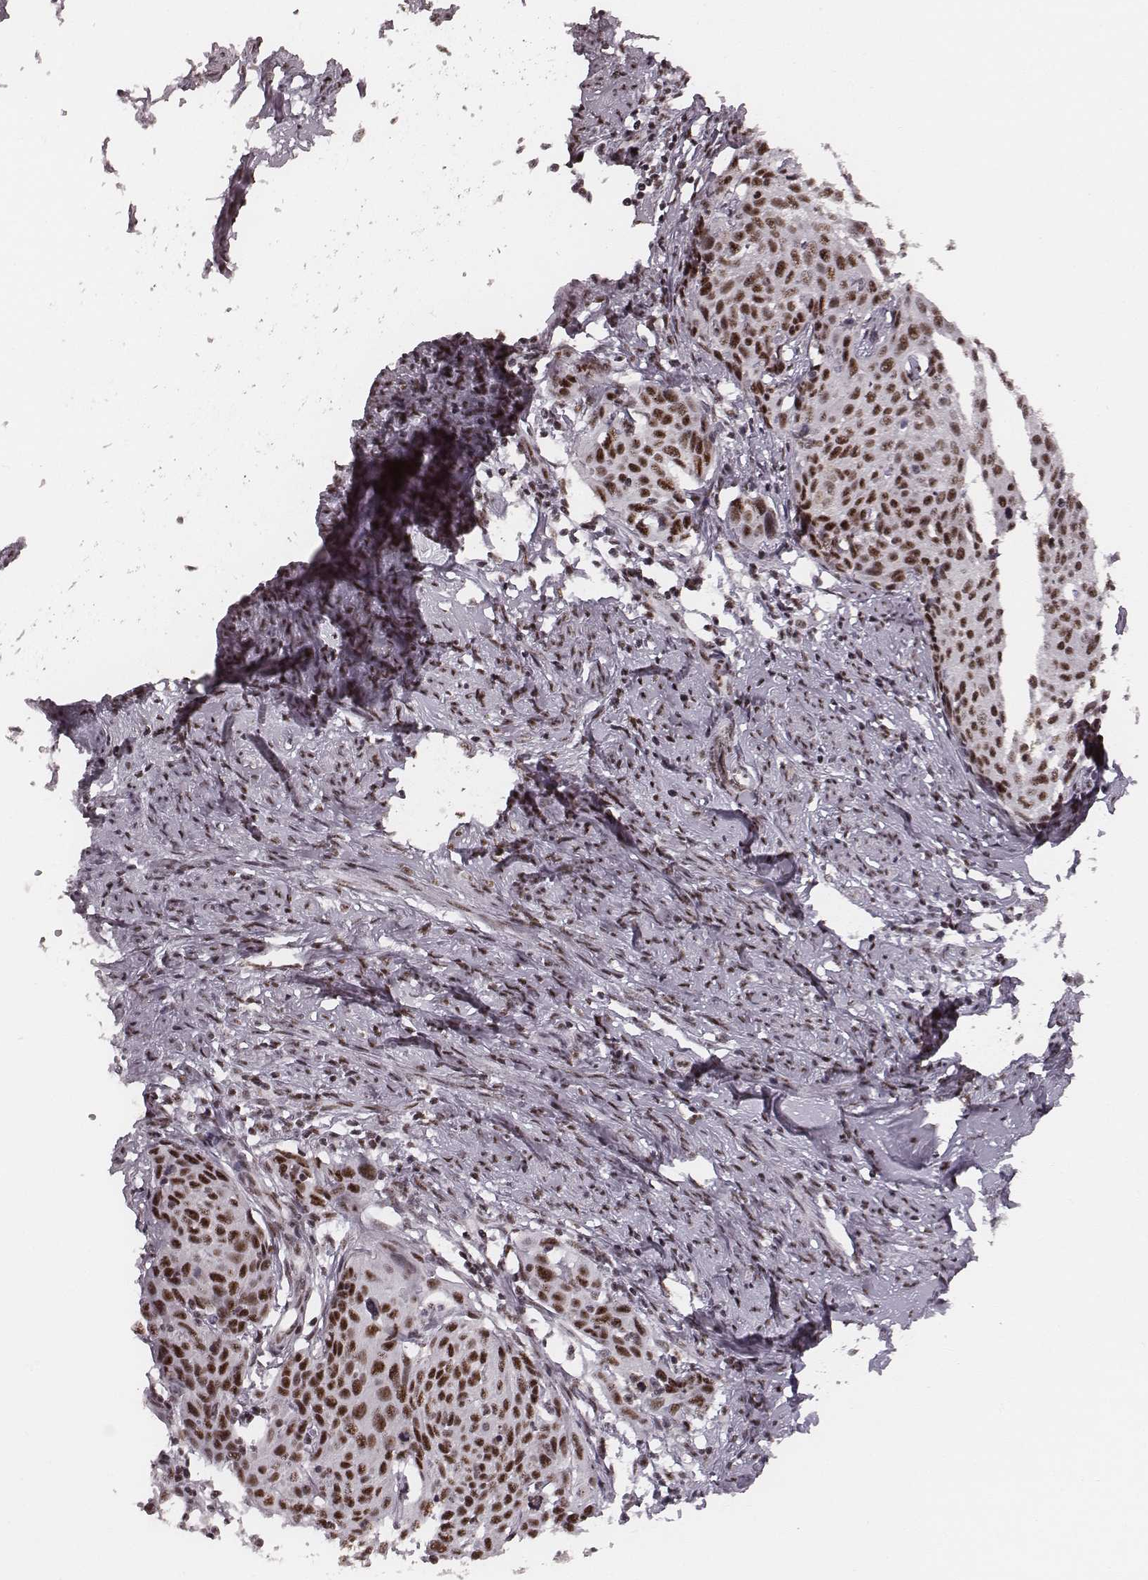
{"staining": {"intensity": "strong", "quantity": ">75%", "location": "nuclear"}, "tissue": "cervical cancer", "cell_type": "Tumor cells", "image_type": "cancer", "snomed": [{"axis": "morphology", "description": "Squamous cell carcinoma, NOS"}, {"axis": "topography", "description": "Cervix"}], "caption": "This micrograph reveals immunohistochemistry staining of human cervical cancer, with high strong nuclear staining in about >75% of tumor cells.", "gene": "LUC7L", "patient": {"sex": "female", "age": 62}}